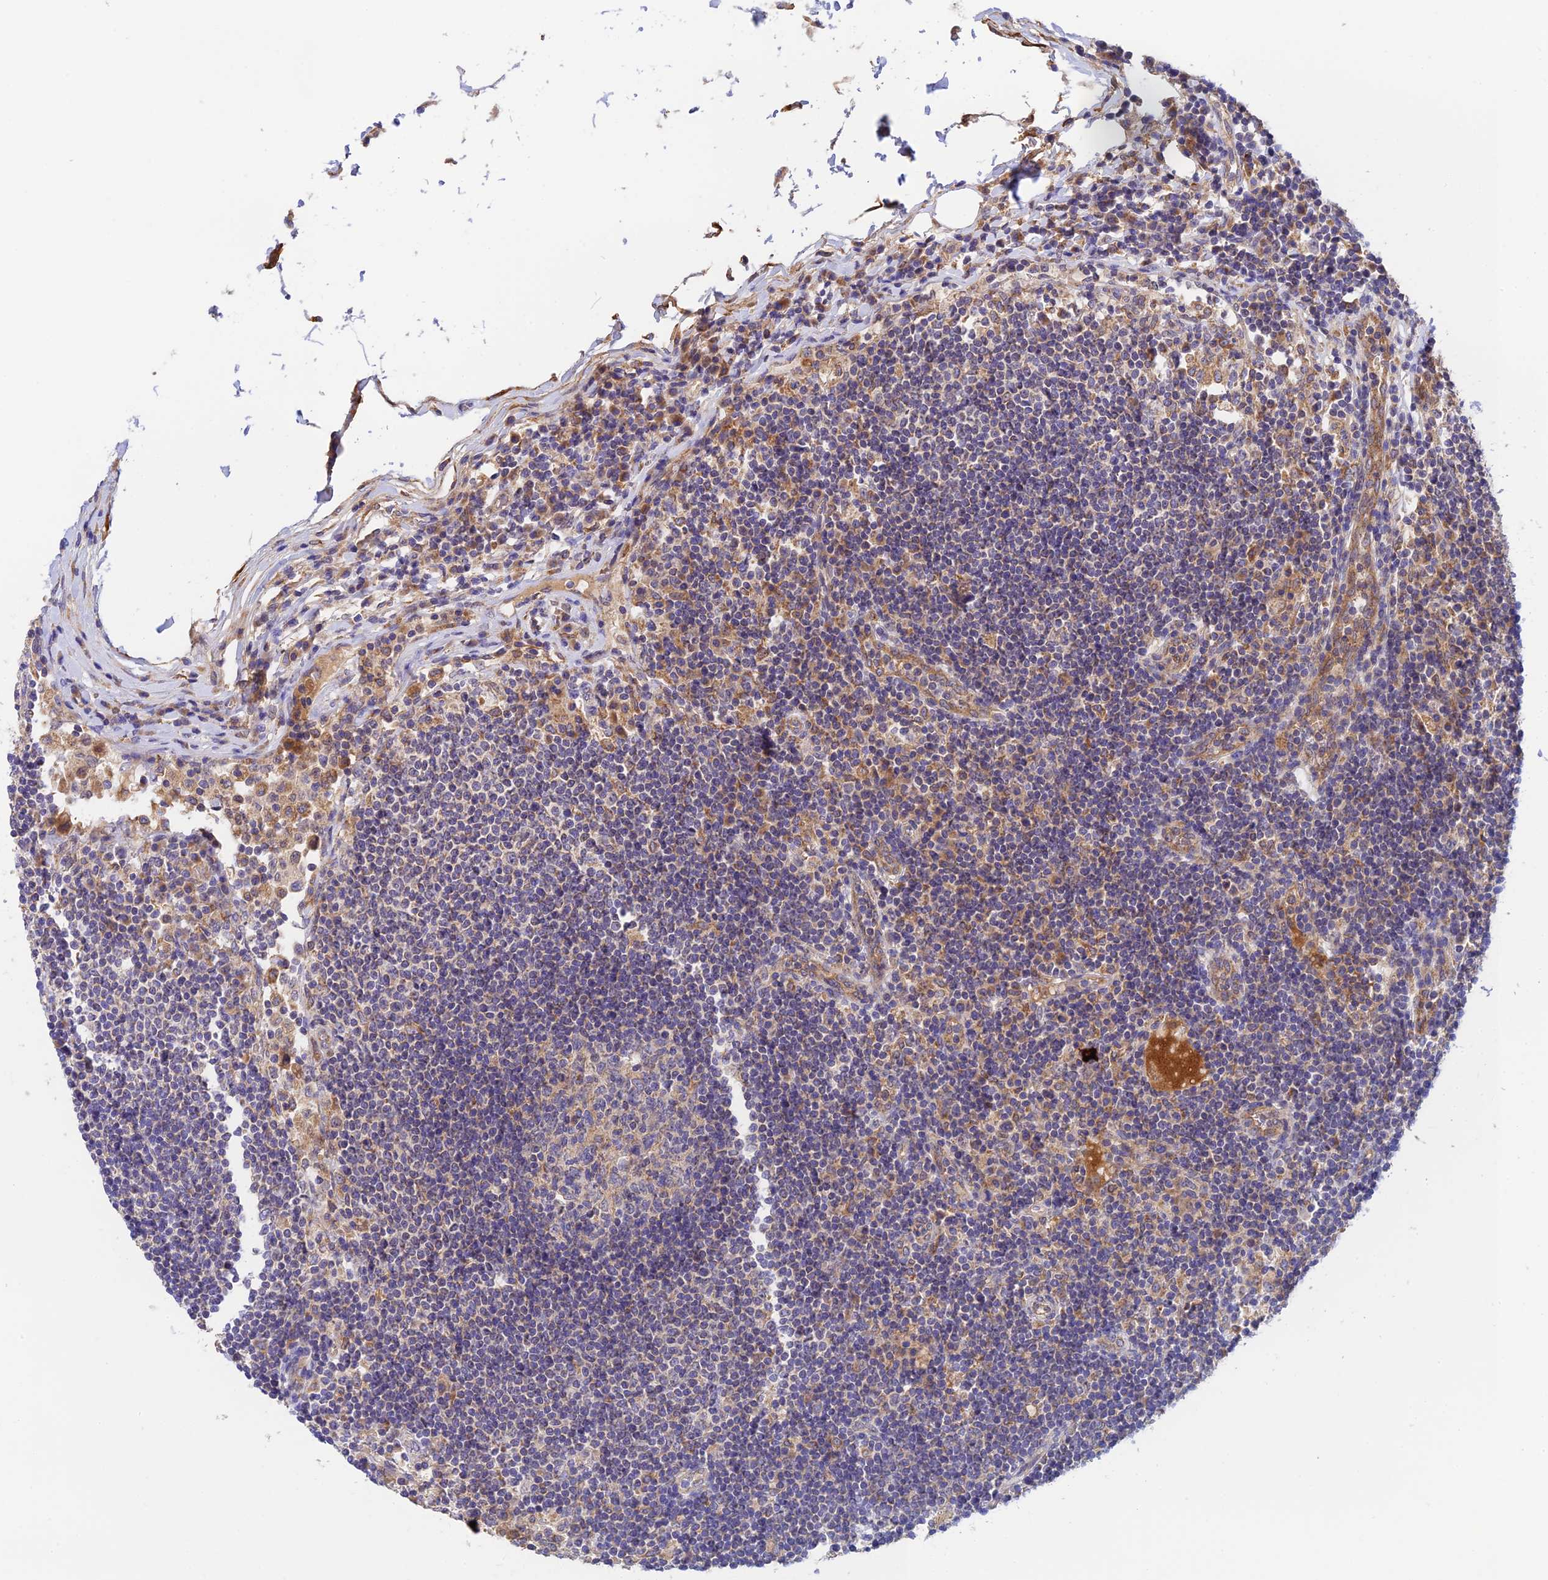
{"staining": {"intensity": "negative", "quantity": "none", "location": "none"}, "tissue": "lymph node", "cell_type": "Germinal center cells", "image_type": "normal", "snomed": [{"axis": "morphology", "description": "Normal tissue, NOS"}, {"axis": "topography", "description": "Lymph node"}], "caption": "The immunohistochemistry (IHC) image has no significant staining in germinal center cells of lymph node. (Brightfield microscopy of DAB (3,3'-diaminobenzidine) immunohistochemistry at high magnification).", "gene": "RANBP6", "patient": {"sex": "female", "age": 53}}